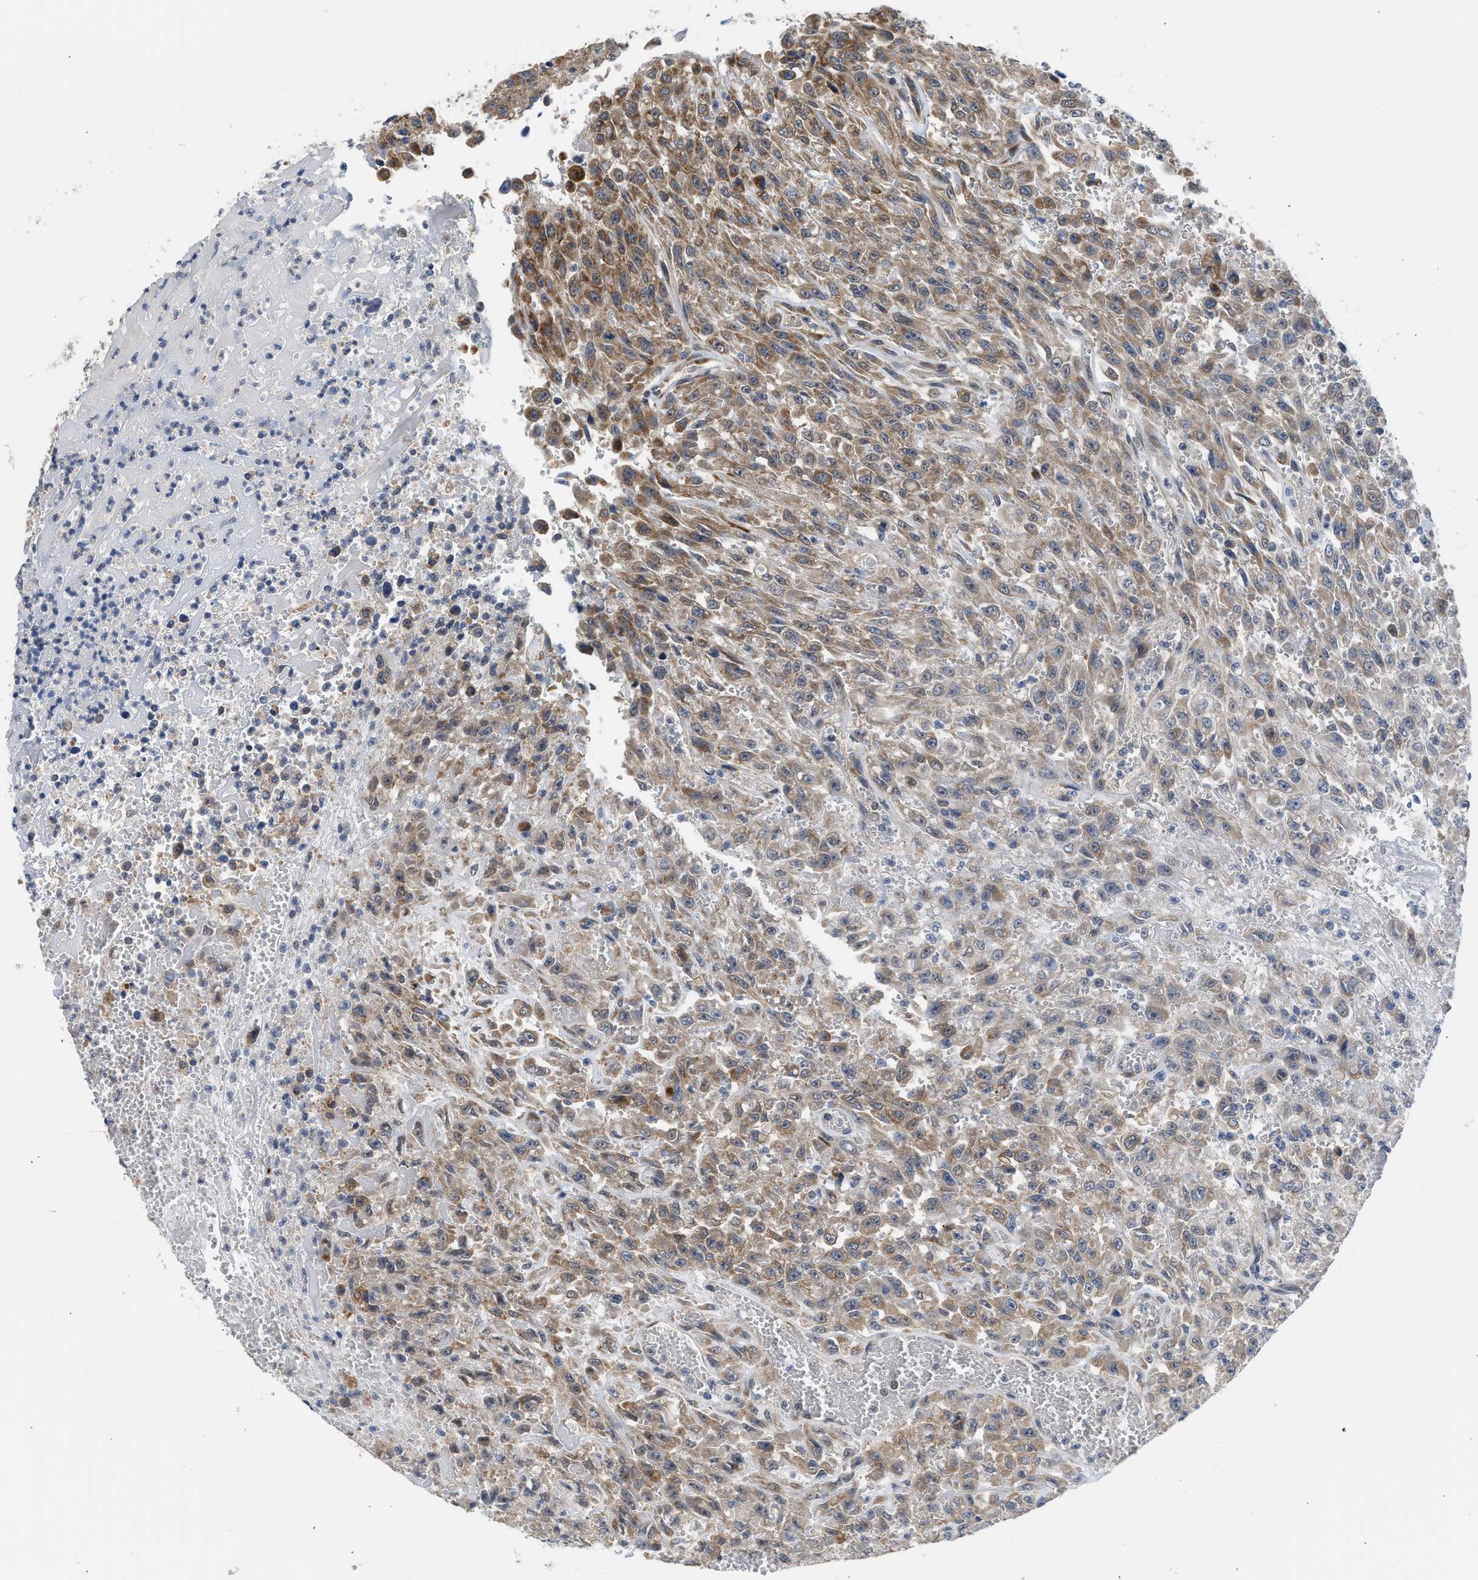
{"staining": {"intensity": "moderate", "quantity": "25%-75%", "location": "cytoplasmic/membranous"}, "tissue": "urothelial cancer", "cell_type": "Tumor cells", "image_type": "cancer", "snomed": [{"axis": "morphology", "description": "Urothelial carcinoma, High grade"}, {"axis": "topography", "description": "Urinary bladder"}], "caption": "The immunohistochemical stain labels moderate cytoplasmic/membranous positivity in tumor cells of urothelial cancer tissue.", "gene": "POLG2", "patient": {"sex": "male", "age": 46}}